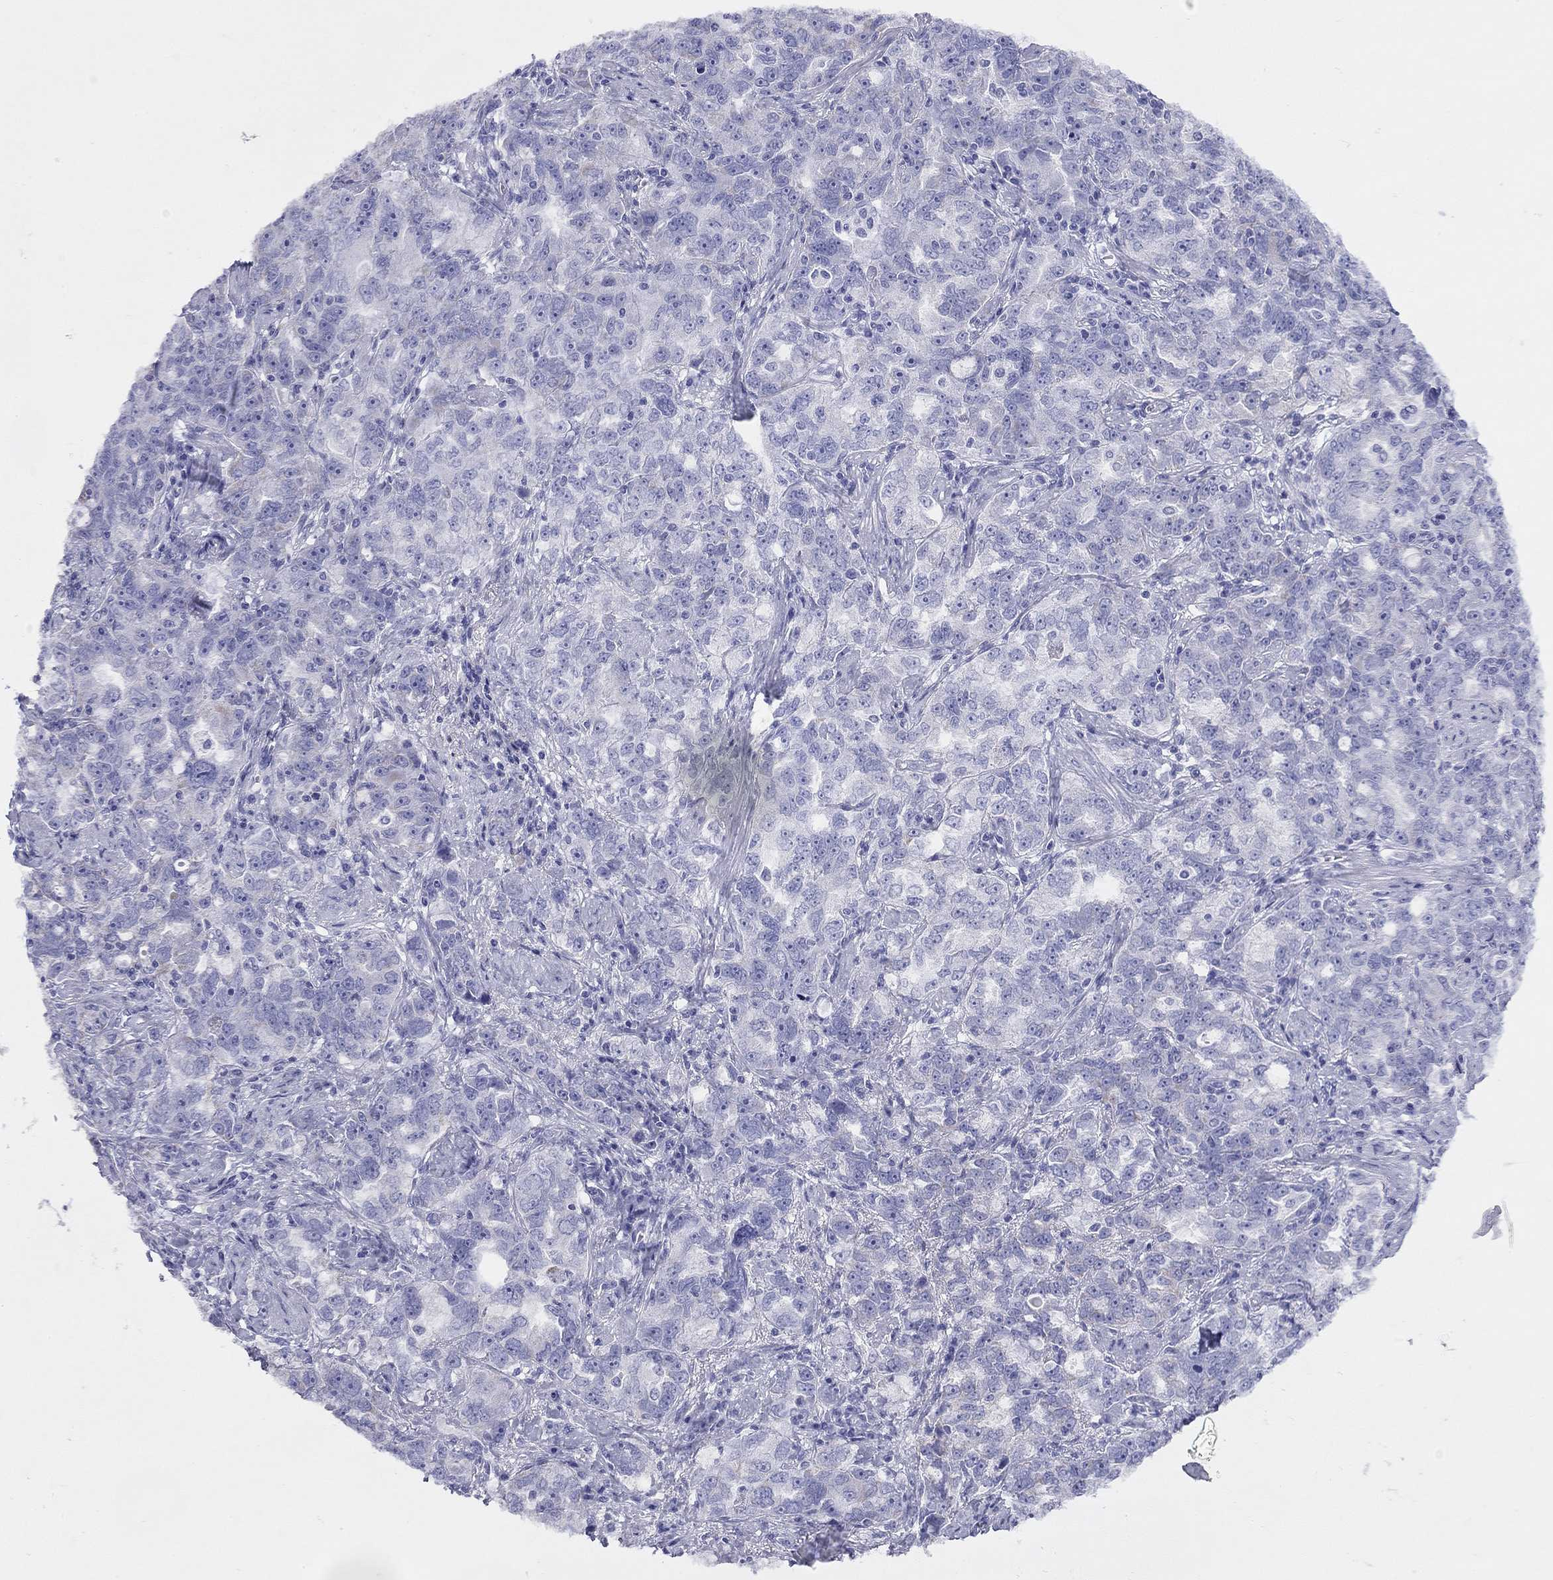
{"staining": {"intensity": "negative", "quantity": "none", "location": "none"}, "tissue": "ovarian cancer", "cell_type": "Tumor cells", "image_type": "cancer", "snomed": [{"axis": "morphology", "description": "Cystadenocarcinoma, serous, NOS"}, {"axis": "topography", "description": "Ovary"}], "caption": "Tumor cells show no significant protein staining in serous cystadenocarcinoma (ovarian).", "gene": "DPY19L2", "patient": {"sex": "female", "age": 51}}